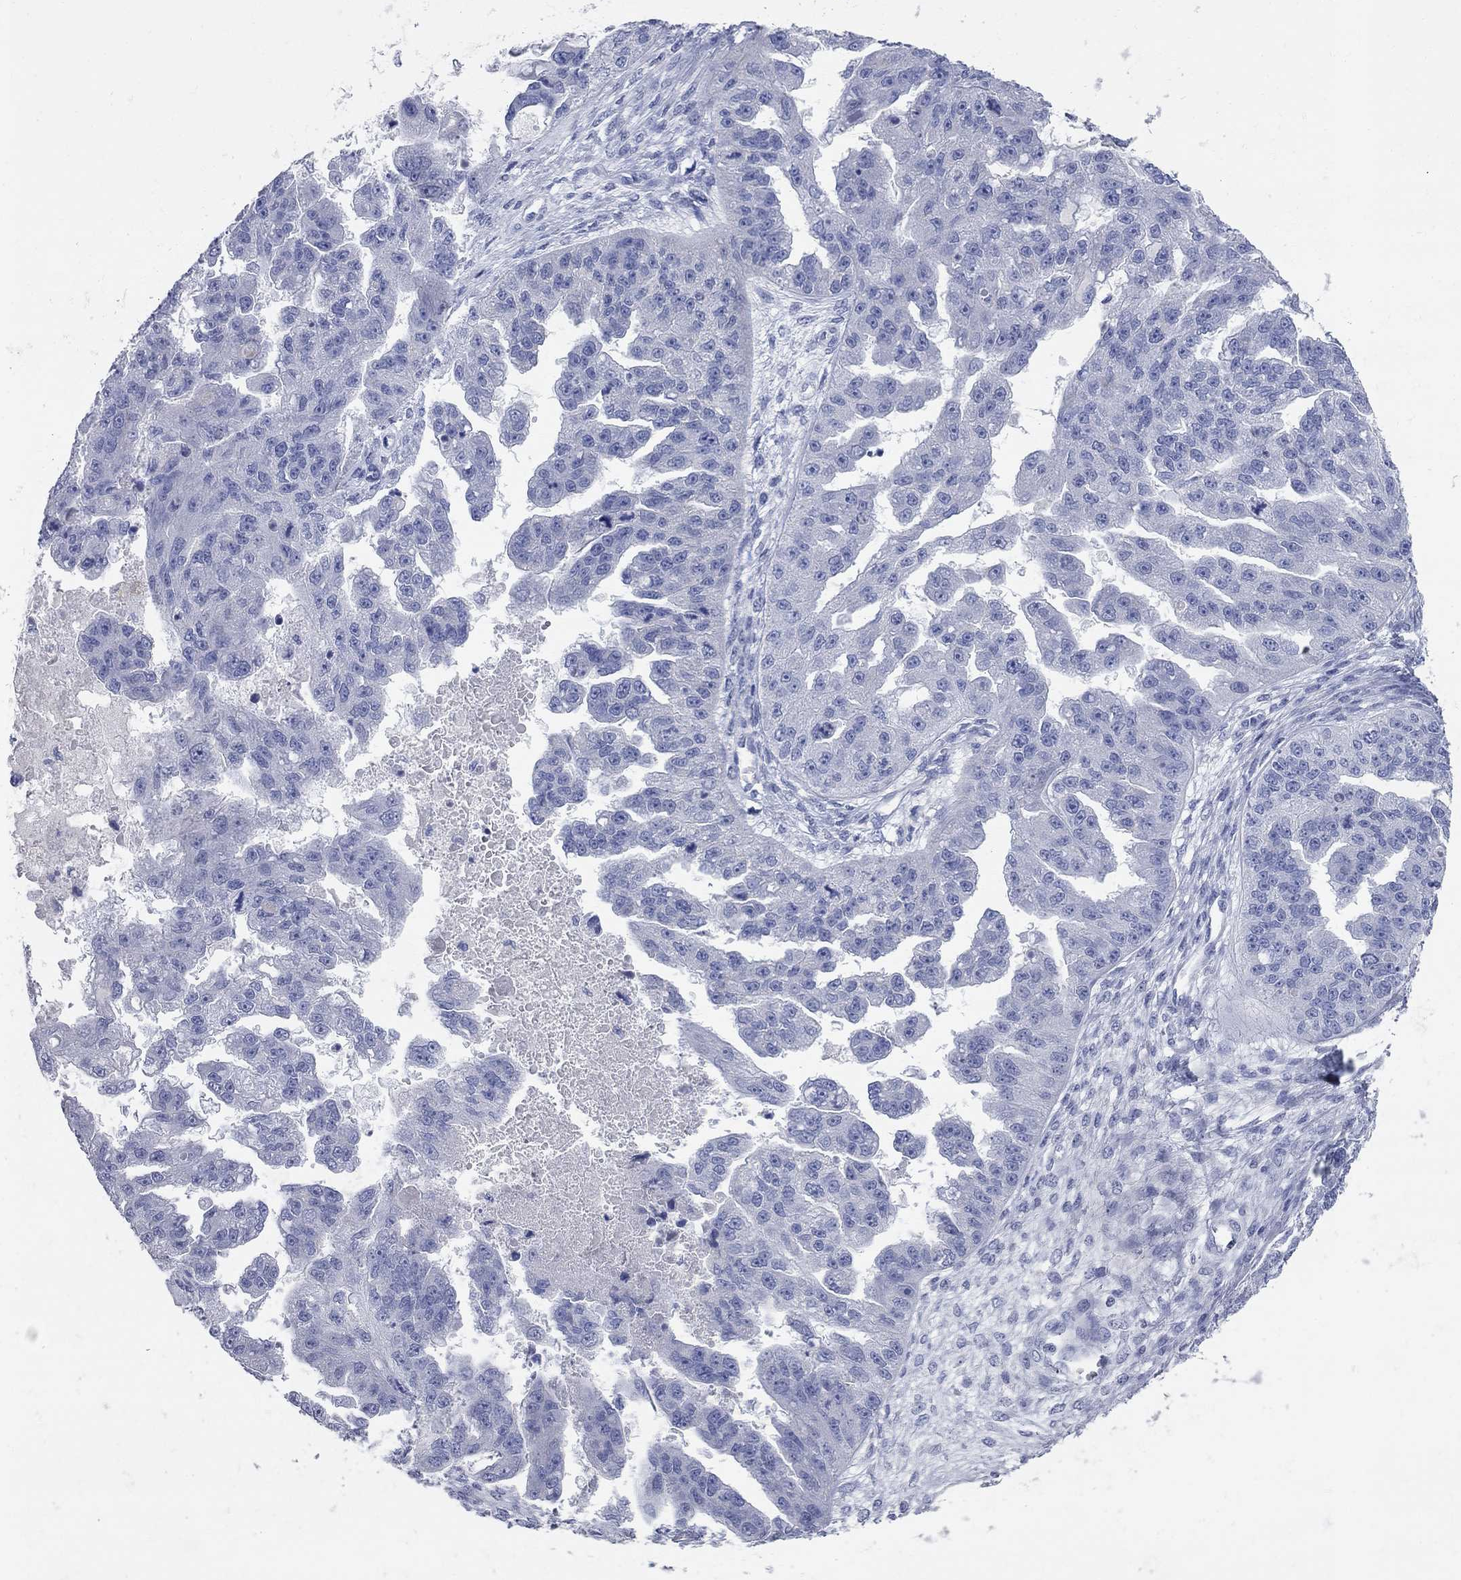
{"staining": {"intensity": "negative", "quantity": "none", "location": "none"}, "tissue": "ovarian cancer", "cell_type": "Tumor cells", "image_type": "cancer", "snomed": [{"axis": "morphology", "description": "Cystadenocarcinoma, serous, NOS"}, {"axis": "topography", "description": "Ovary"}], "caption": "Human ovarian cancer (serous cystadenocarcinoma) stained for a protein using IHC exhibits no expression in tumor cells.", "gene": "AOX1", "patient": {"sex": "female", "age": 58}}